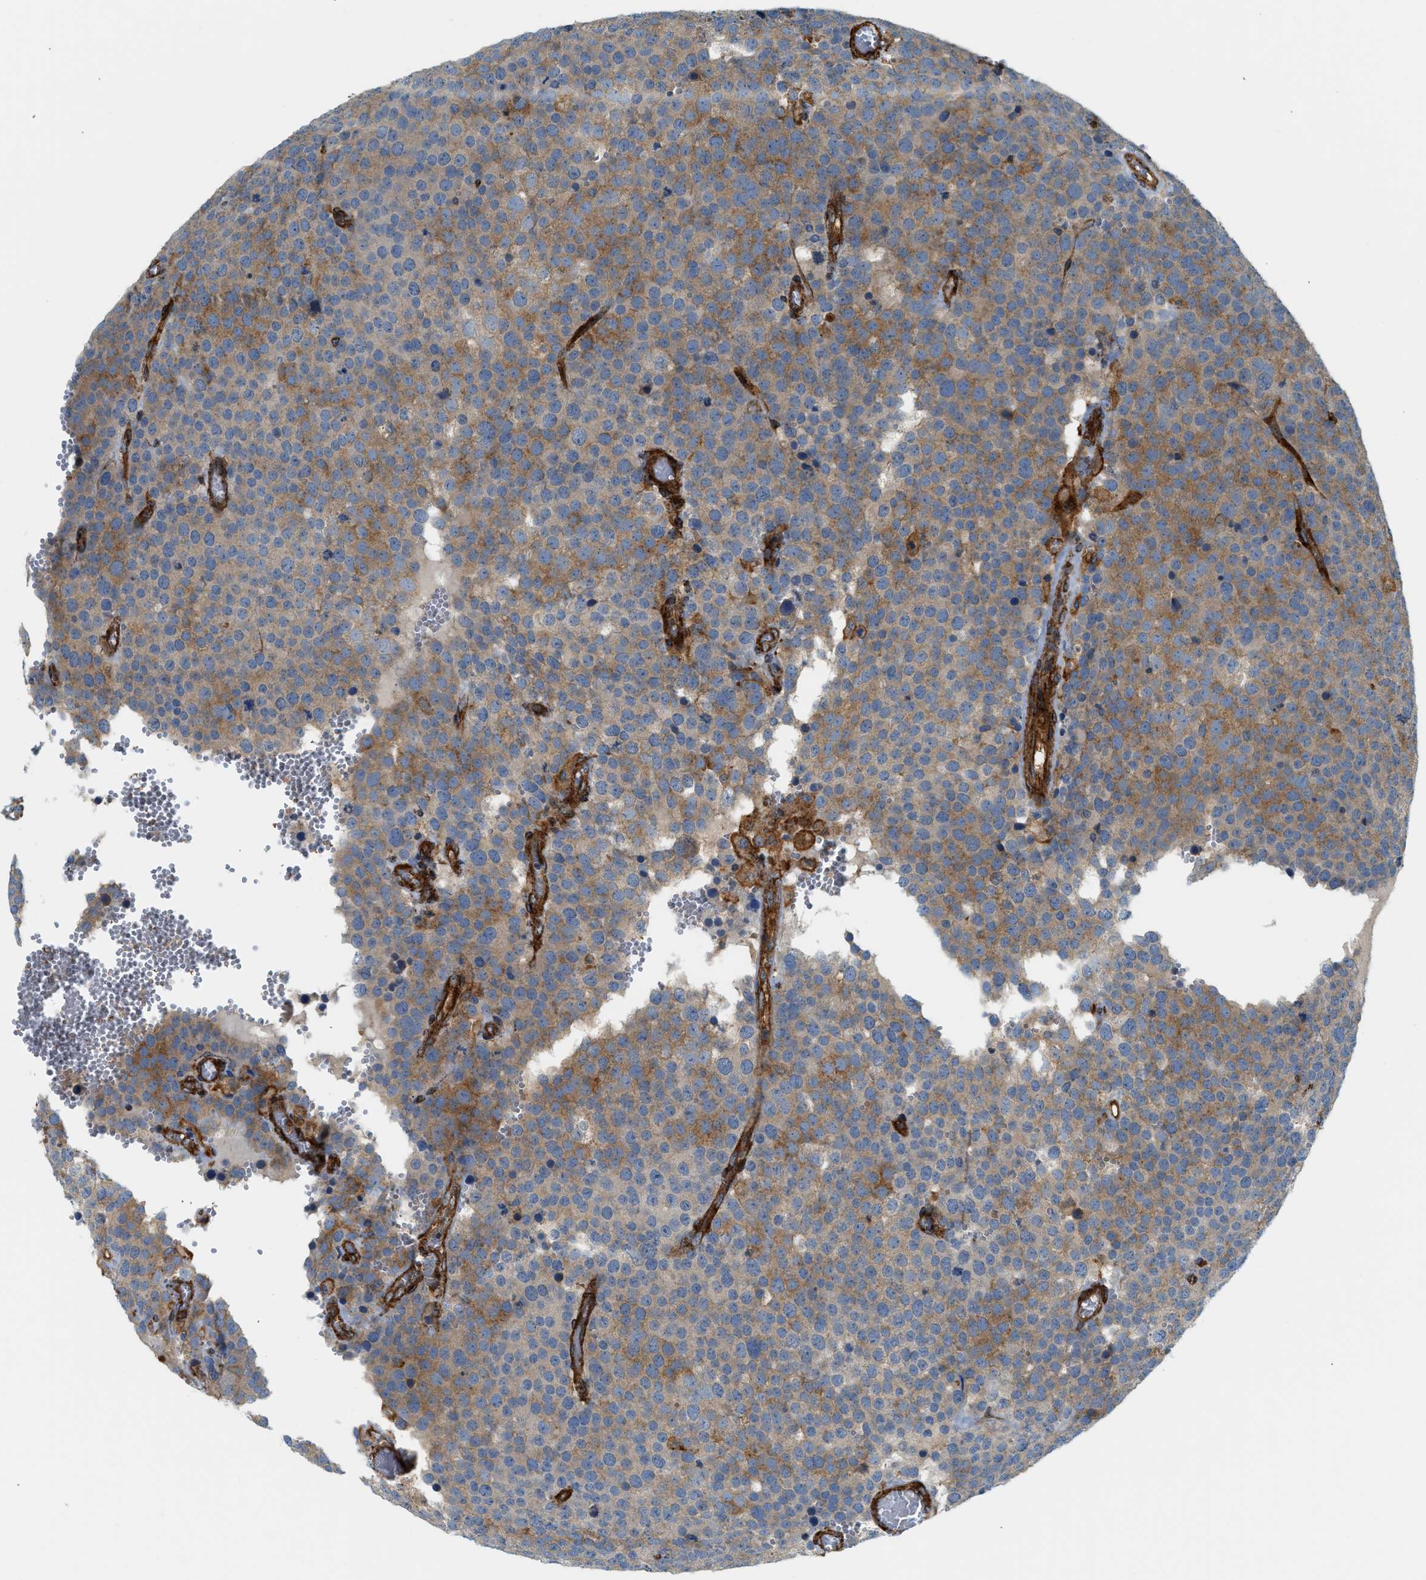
{"staining": {"intensity": "moderate", "quantity": "<25%", "location": "cytoplasmic/membranous"}, "tissue": "testis cancer", "cell_type": "Tumor cells", "image_type": "cancer", "snomed": [{"axis": "morphology", "description": "Normal tissue, NOS"}, {"axis": "morphology", "description": "Seminoma, NOS"}, {"axis": "topography", "description": "Testis"}], "caption": "Immunohistochemistry (IHC) of human testis cancer shows low levels of moderate cytoplasmic/membranous staining in approximately <25% of tumor cells.", "gene": "HIP1", "patient": {"sex": "male", "age": 71}}